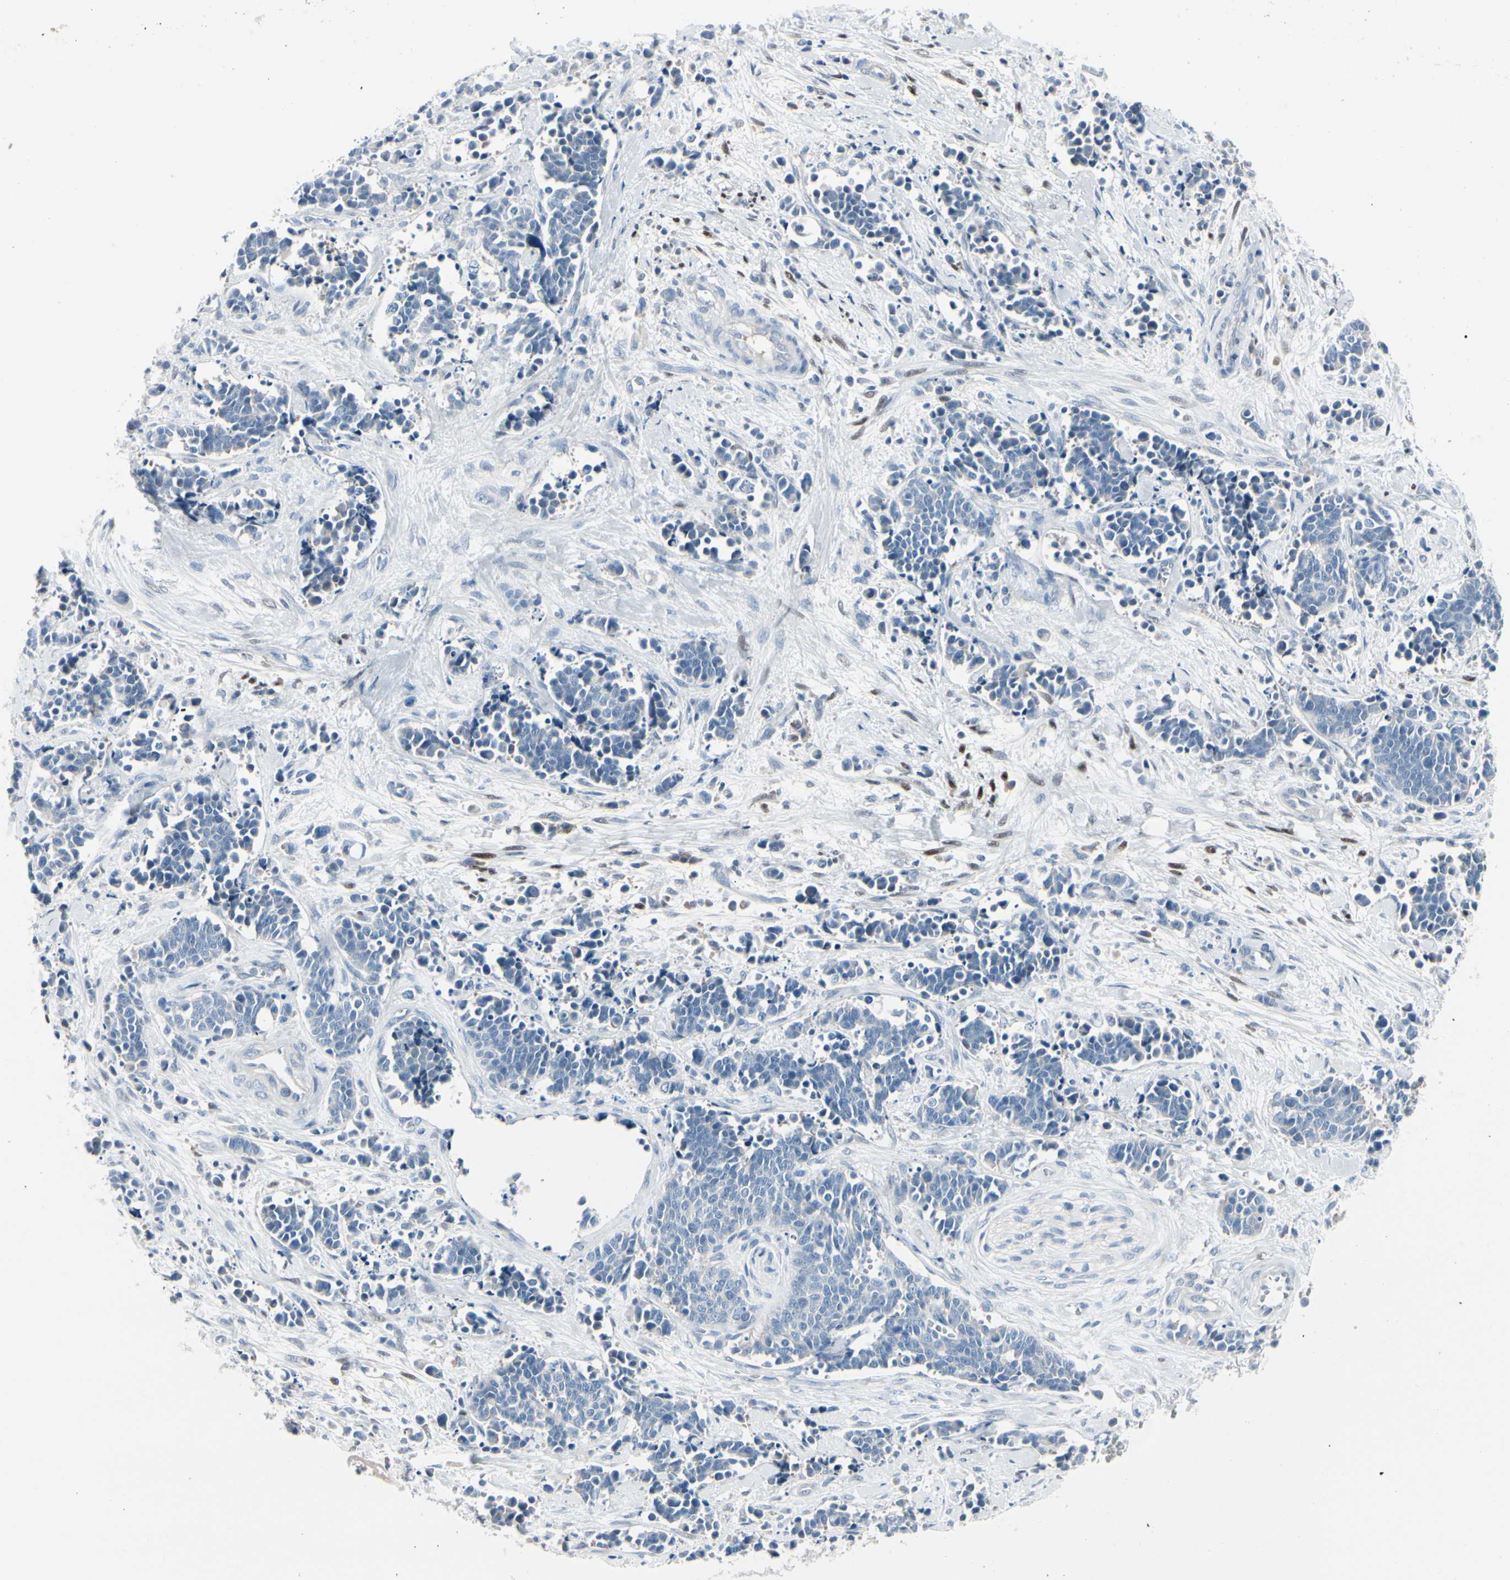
{"staining": {"intensity": "negative", "quantity": "none", "location": "none"}, "tissue": "cervical cancer", "cell_type": "Tumor cells", "image_type": "cancer", "snomed": [{"axis": "morphology", "description": "Squamous cell carcinoma, NOS"}, {"axis": "topography", "description": "Cervix"}], "caption": "The histopathology image exhibits no staining of tumor cells in squamous cell carcinoma (cervical).", "gene": "PGR", "patient": {"sex": "female", "age": 35}}